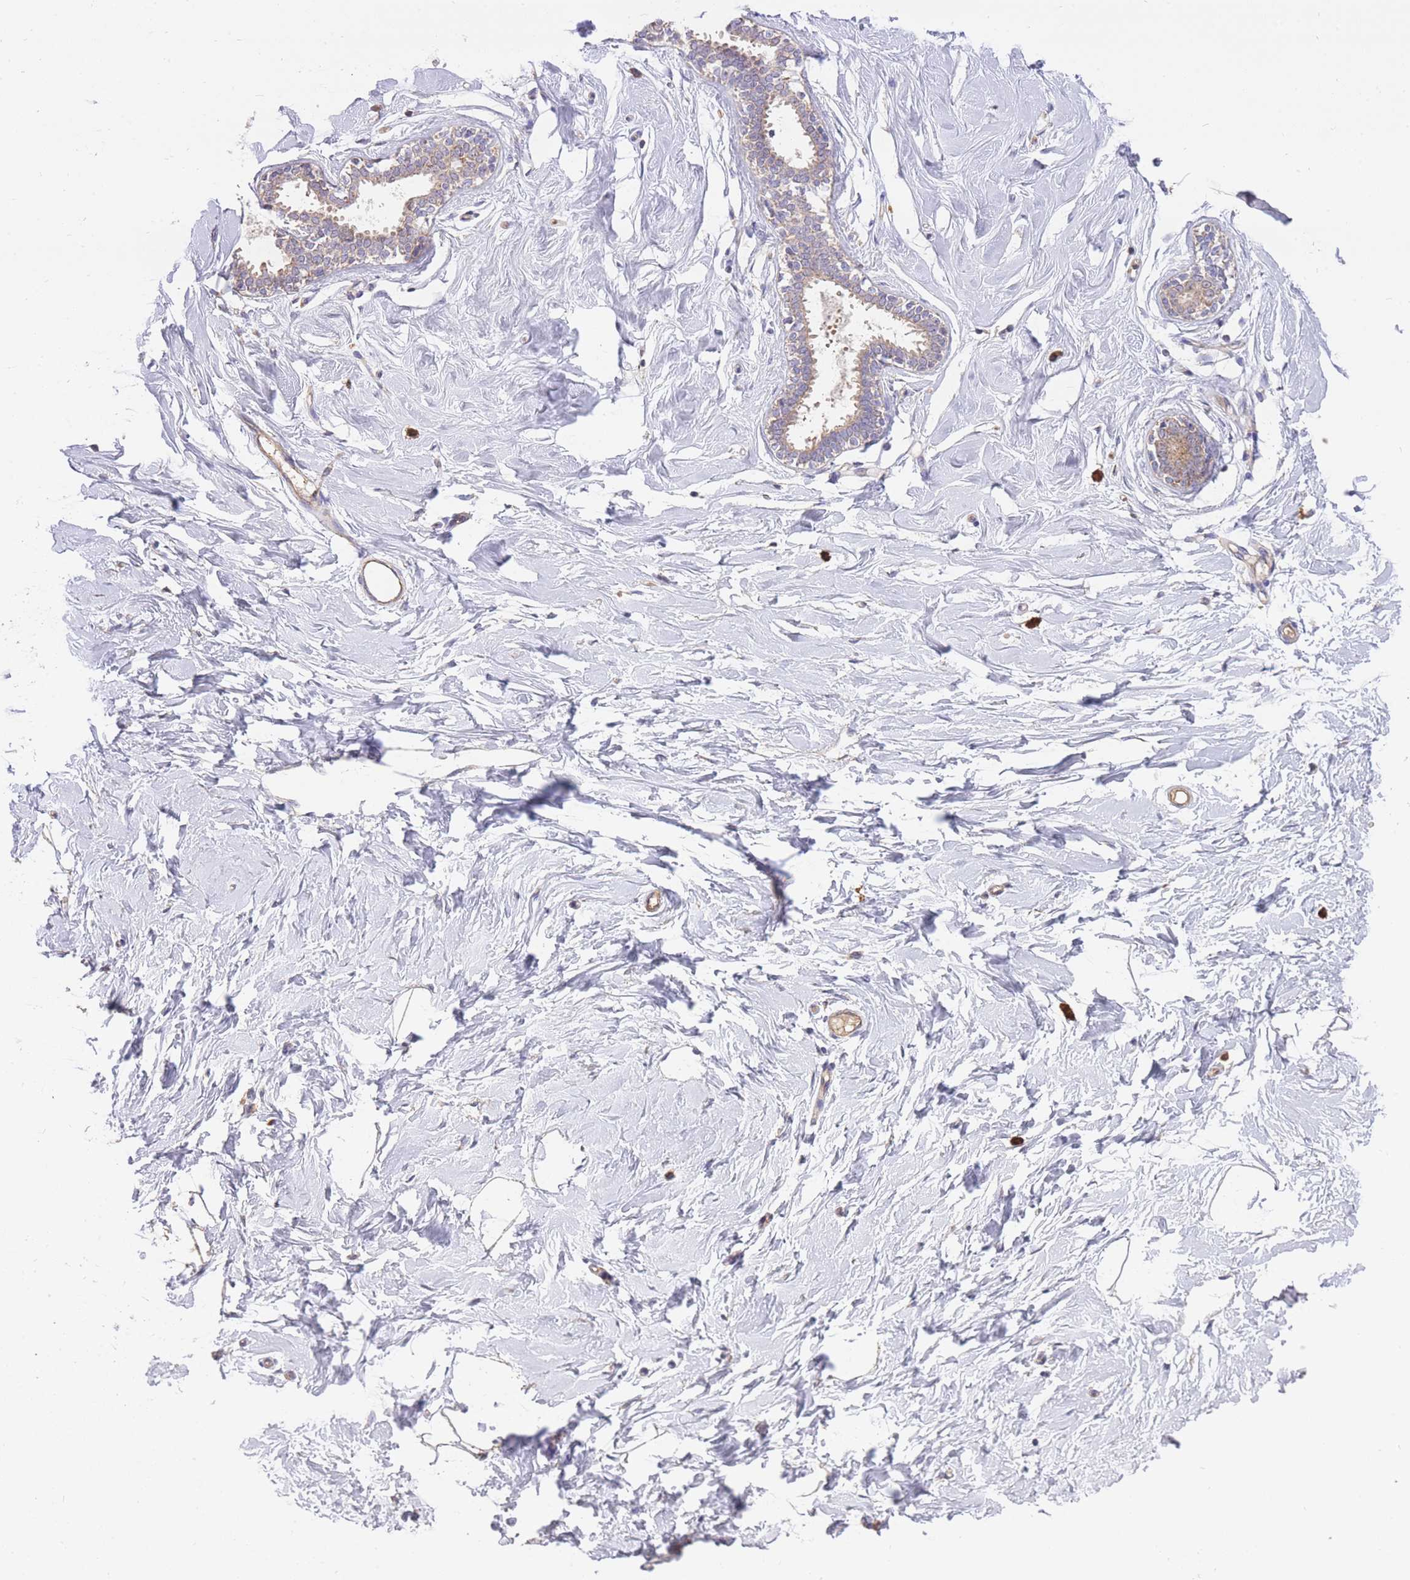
{"staining": {"intensity": "weak", "quantity": "25%-75%", "location": "cytoplasmic/membranous"}, "tissue": "breast", "cell_type": "Adipocytes", "image_type": "normal", "snomed": [{"axis": "morphology", "description": "Normal tissue, NOS"}, {"axis": "topography", "description": "Breast"}], "caption": "Weak cytoplasmic/membranous positivity is seen in approximately 25%-75% of adipocytes in normal breast.", "gene": "PREP", "patient": {"sex": "female", "age": 23}}